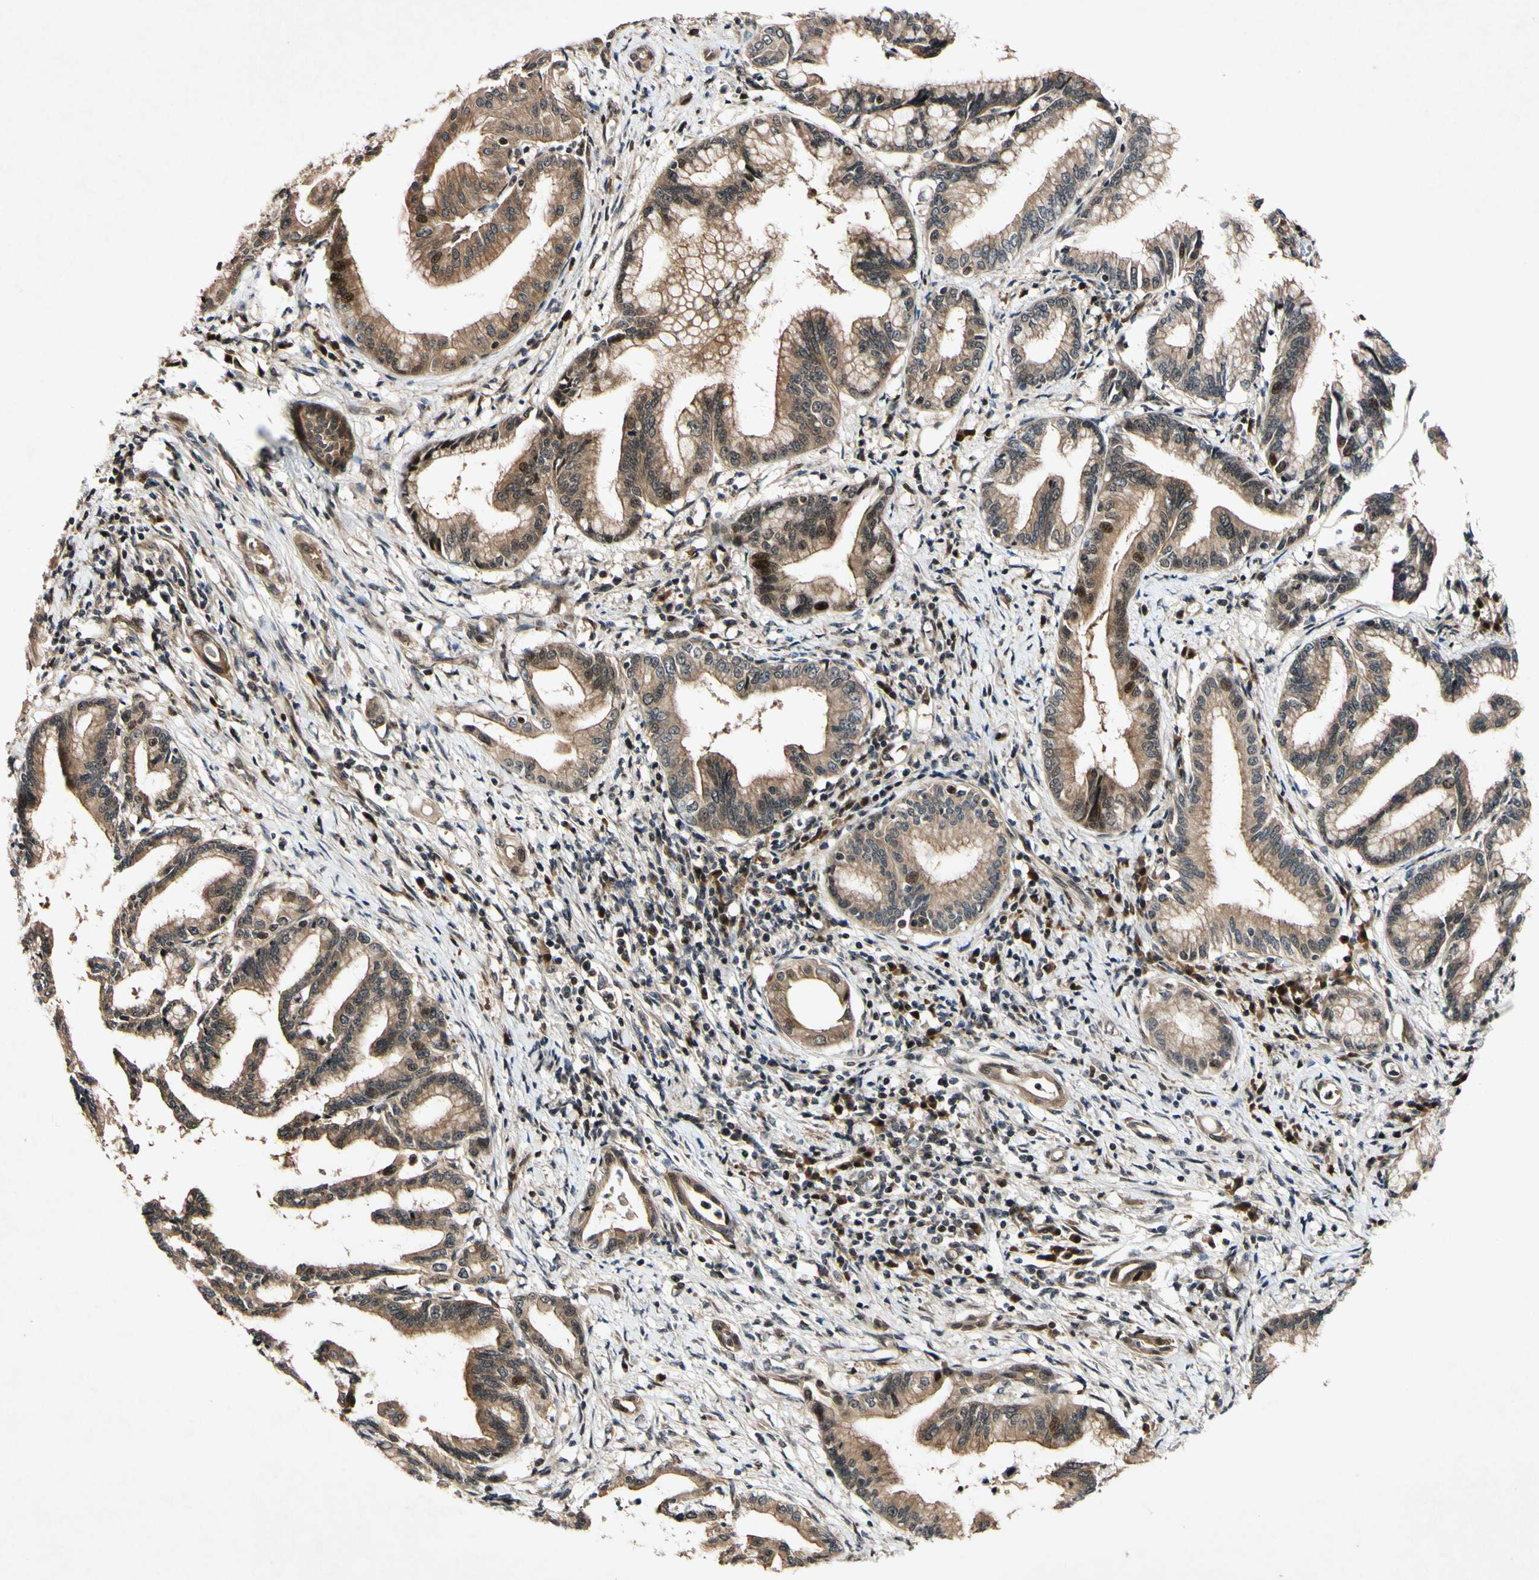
{"staining": {"intensity": "moderate", "quantity": ">75%", "location": "cytoplasmic/membranous,nuclear"}, "tissue": "pancreatic cancer", "cell_type": "Tumor cells", "image_type": "cancer", "snomed": [{"axis": "morphology", "description": "Adenocarcinoma, NOS"}, {"axis": "topography", "description": "Pancreas"}], "caption": "A brown stain labels moderate cytoplasmic/membranous and nuclear positivity of a protein in pancreatic adenocarcinoma tumor cells. The protein is shown in brown color, while the nuclei are stained blue.", "gene": "CSNK1E", "patient": {"sex": "female", "age": 64}}